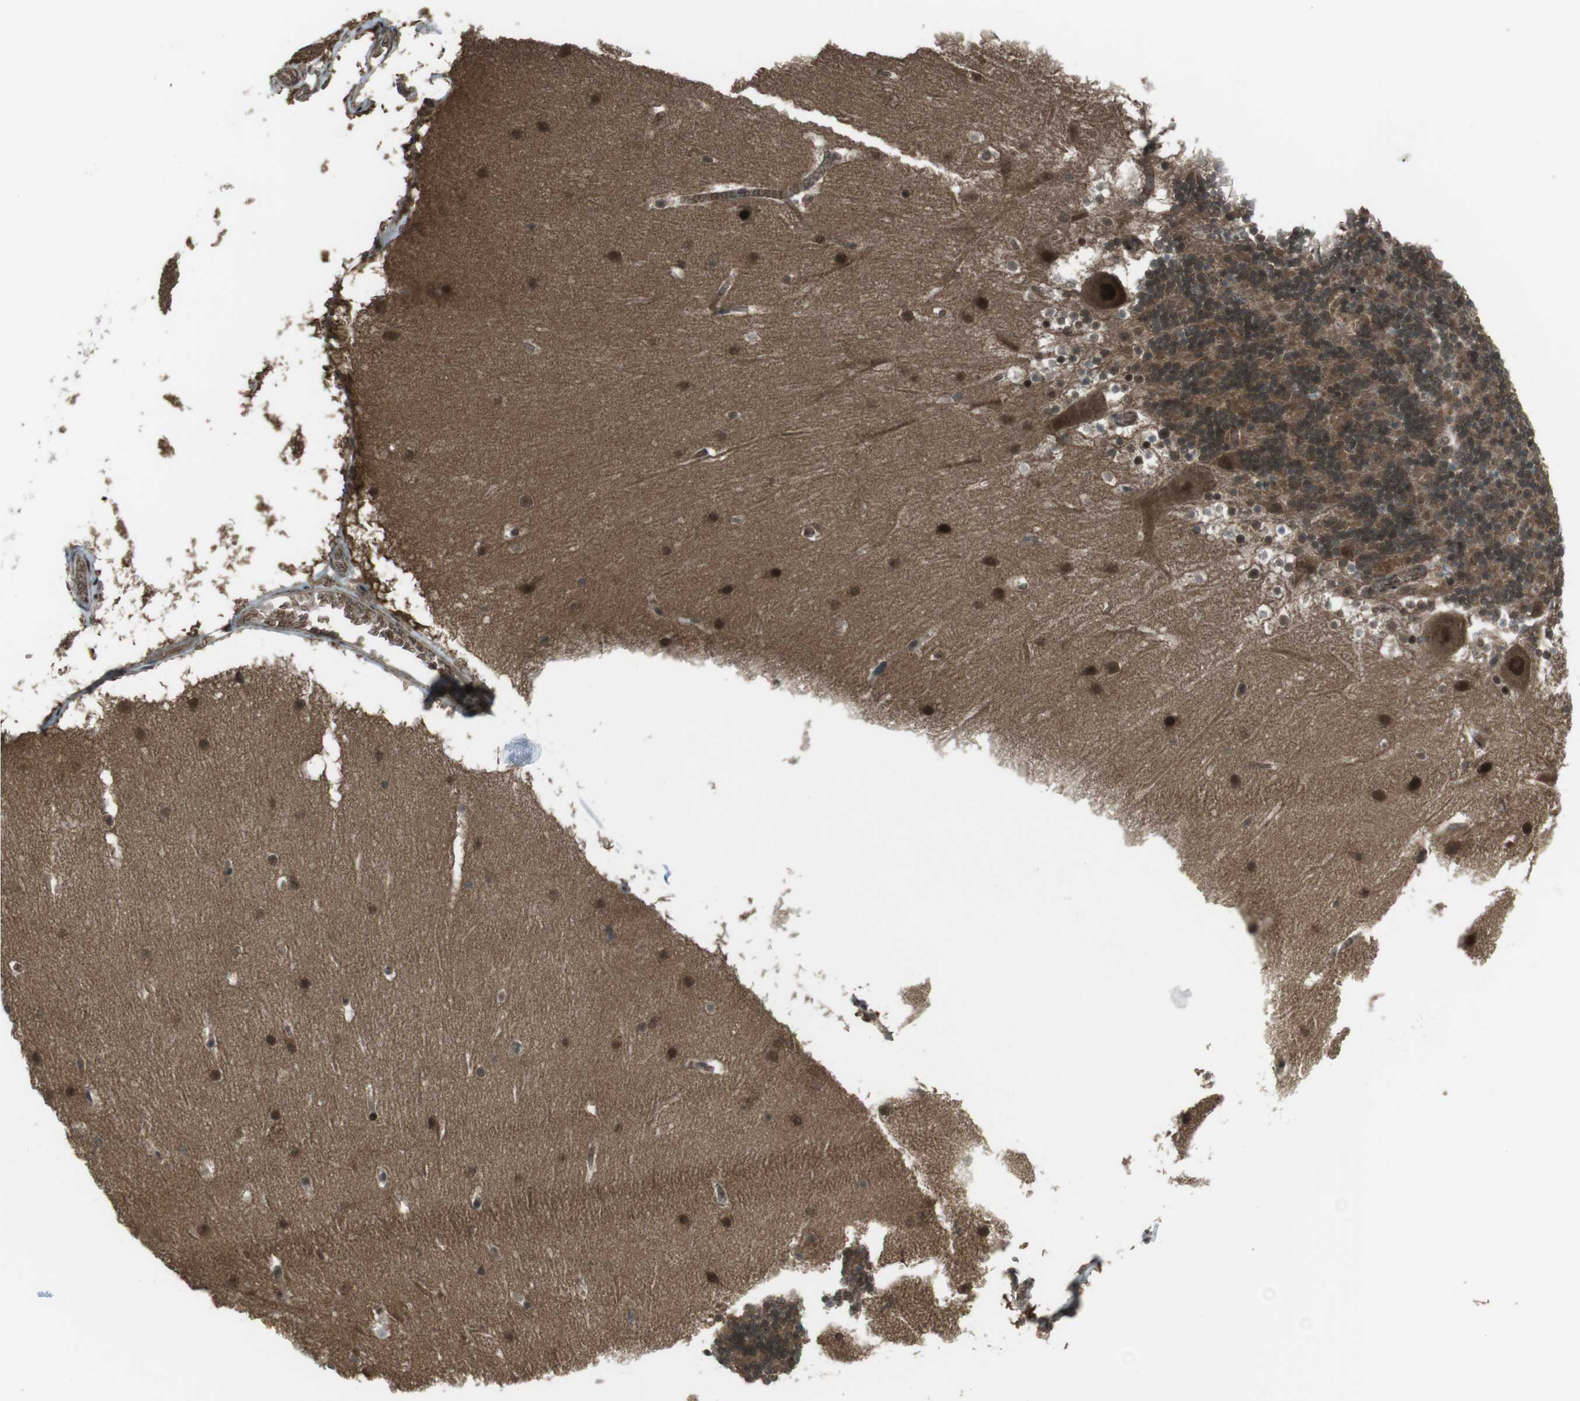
{"staining": {"intensity": "moderate", "quantity": ">75%", "location": "cytoplasmic/membranous,nuclear"}, "tissue": "cerebellum", "cell_type": "Cells in granular layer", "image_type": "normal", "snomed": [{"axis": "morphology", "description": "Normal tissue, NOS"}, {"axis": "topography", "description": "Cerebellum"}], "caption": "This is an image of IHC staining of benign cerebellum, which shows moderate staining in the cytoplasmic/membranous,nuclear of cells in granular layer.", "gene": "SLITRK5", "patient": {"sex": "male", "age": 45}}